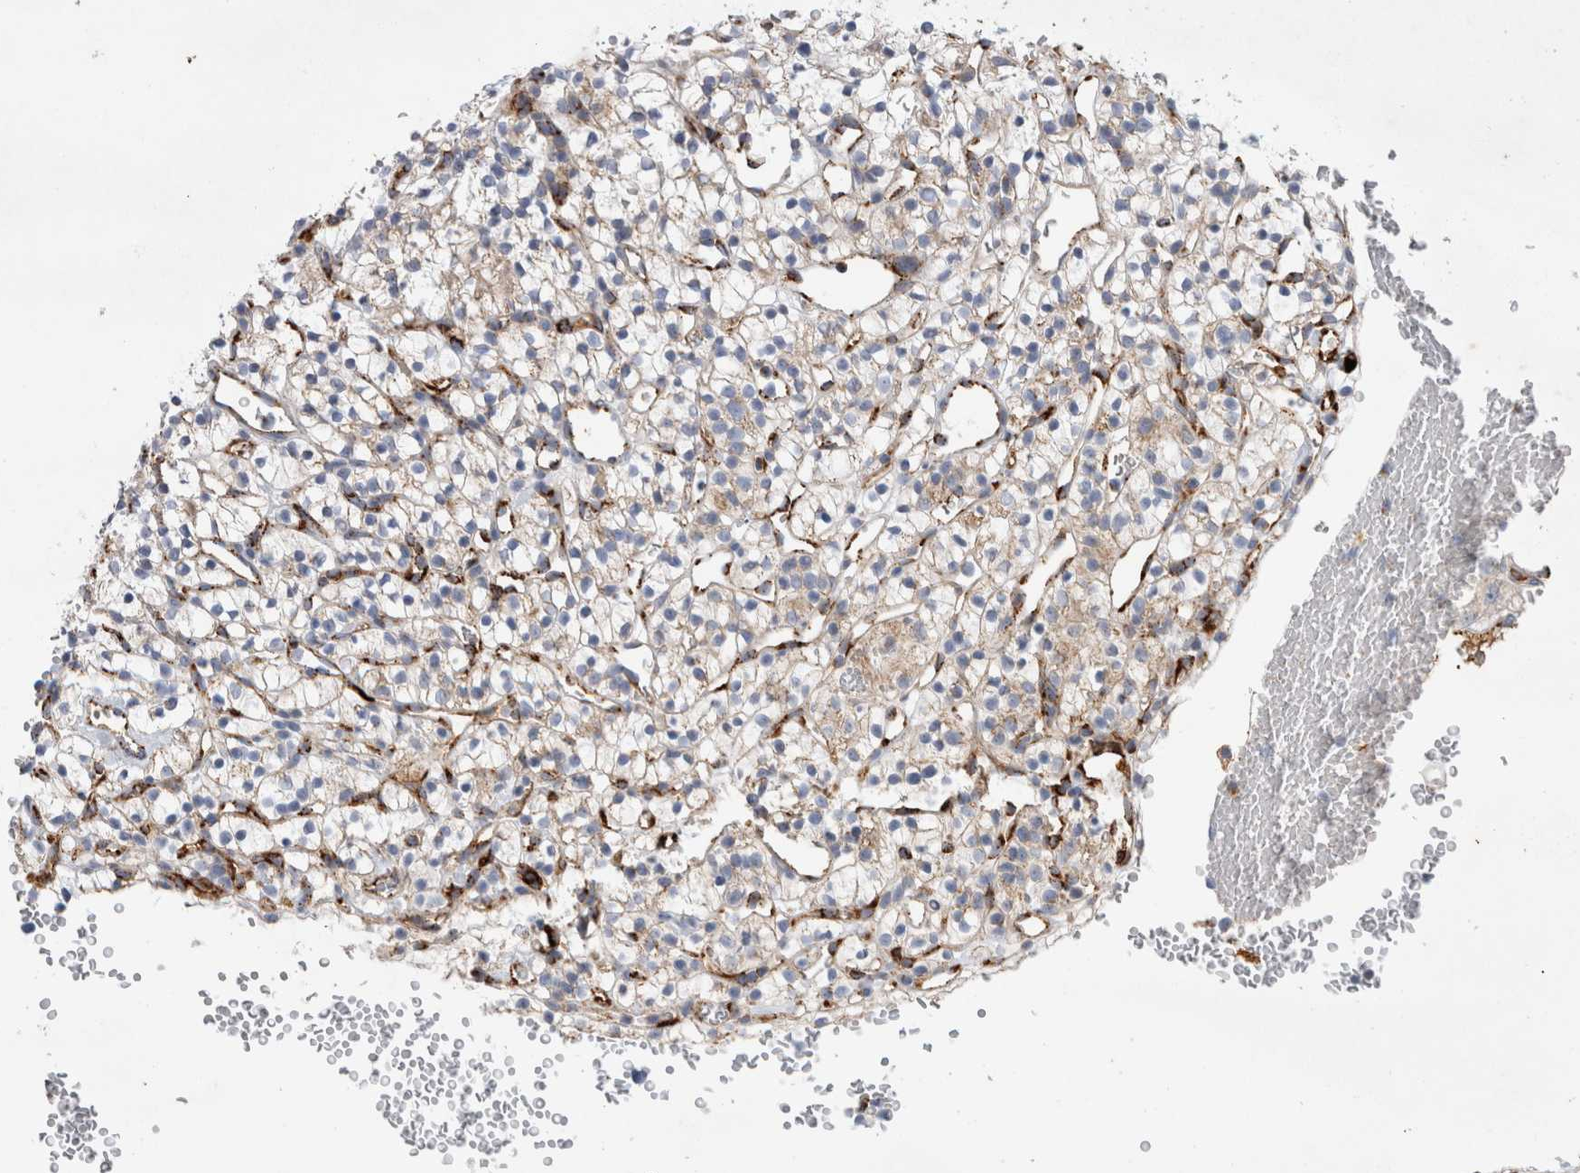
{"staining": {"intensity": "weak", "quantity": "<25%", "location": "cytoplasmic/membranous"}, "tissue": "renal cancer", "cell_type": "Tumor cells", "image_type": "cancer", "snomed": [{"axis": "morphology", "description": "Adenocarcinoma, NOS"}, {"axis": "topography", "description": "Kidney"}], "caption": "DAB immunohistochemical staining of renal cancer (adenocarcinoma) displays no significant staining in tumor cells.", "gene": "IARS2", "patient": {"sex": "female", "age": 57}}